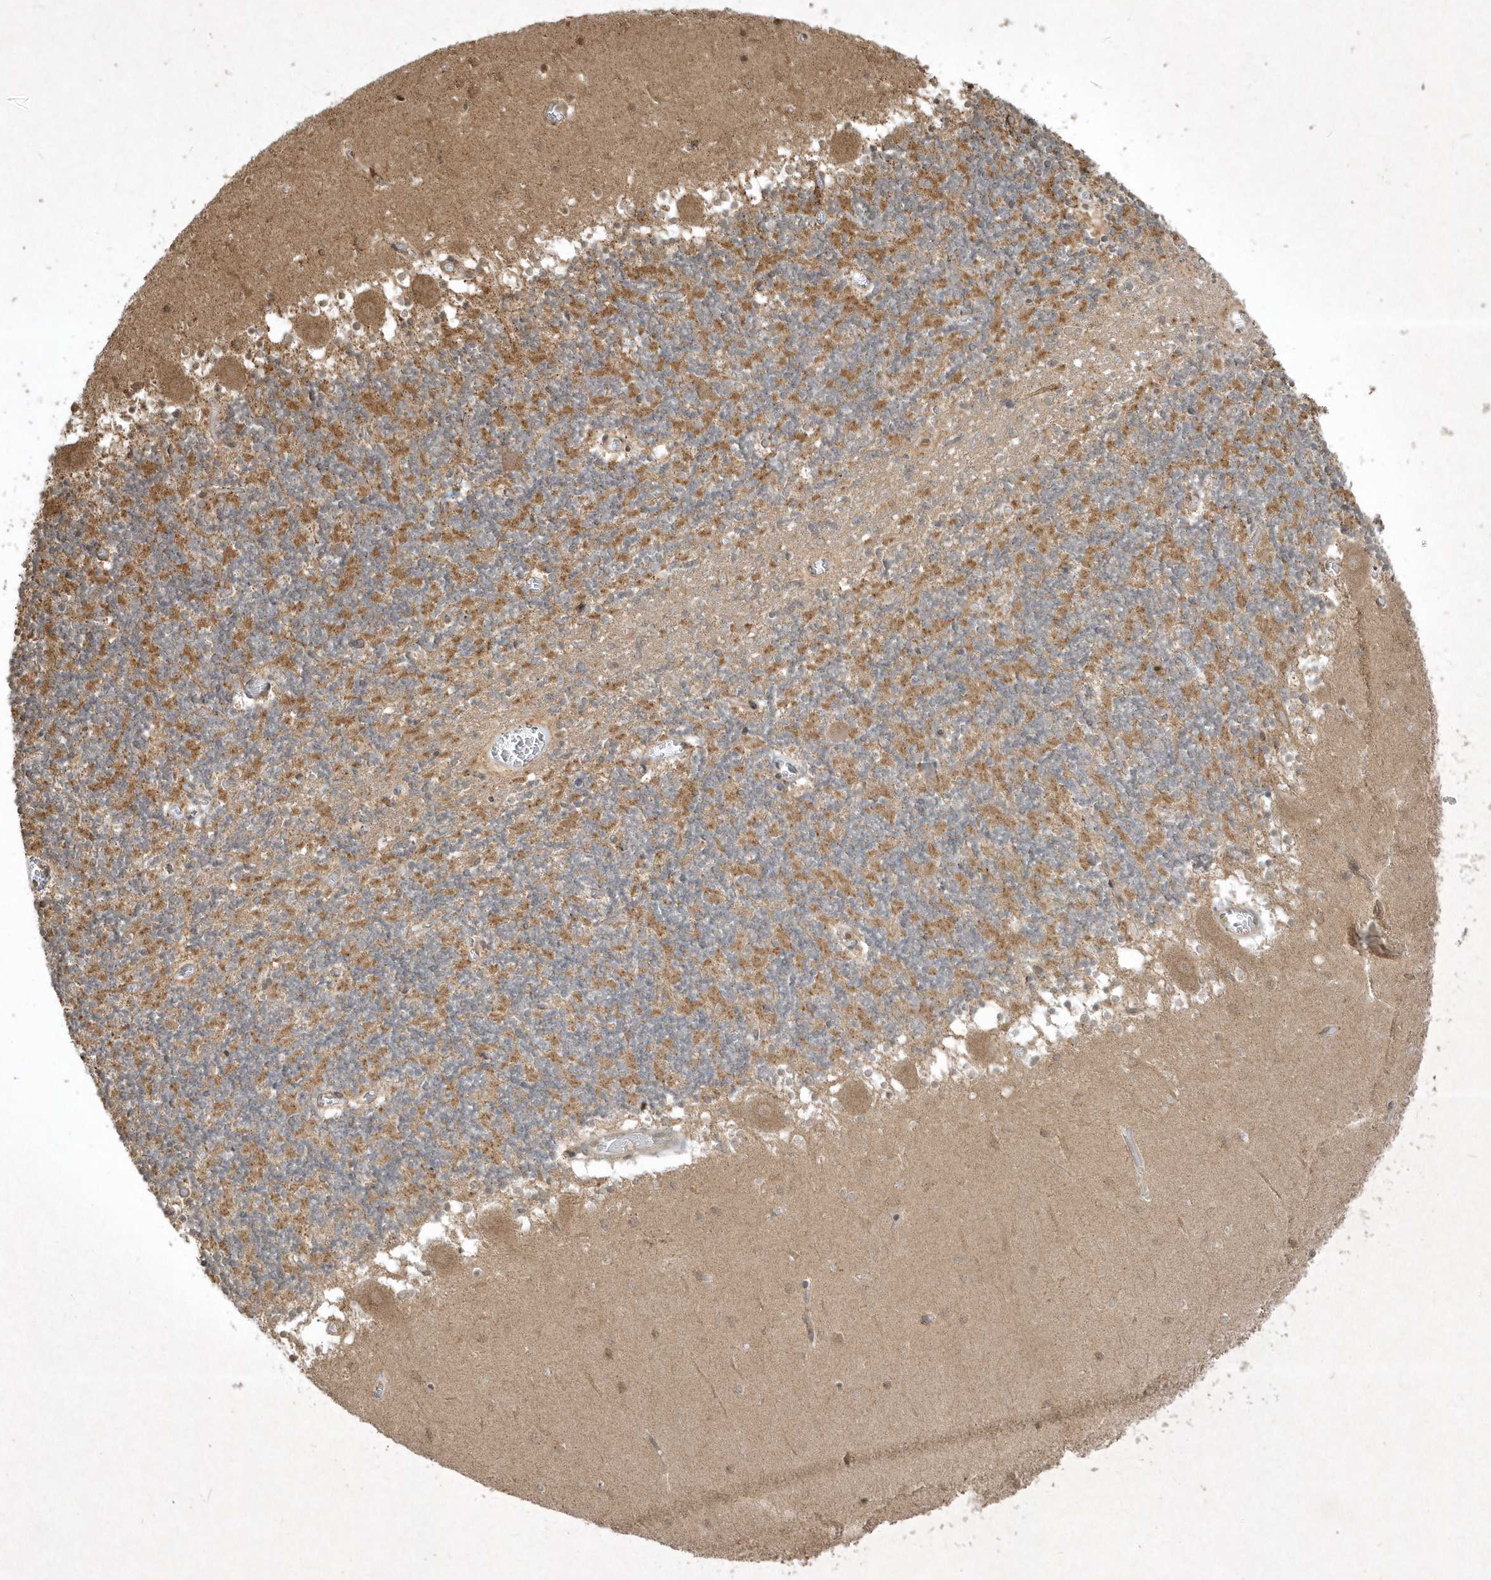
{"staining": {"intensity": "moderate", "quantity": "25%-75%", "location": "cytoplasmic/membranous"}, "tissue": "cerebellum", "cell_type": "Cells in granular layer", "image_type": "normal", "snomed": [{"axis": "morphology", "description": "Normal tissue, NOS"}, {"axis": "topography", "description": "Cerebellum"}], "caption": "Protein expression analysis of normal human cerebellum reveals moderate cytoplasmic/membranous positivity in approximately 25%-75% of cells in granular layer.", "gene": "PLTP", "patient": {"sex": "female", "age": 28}}